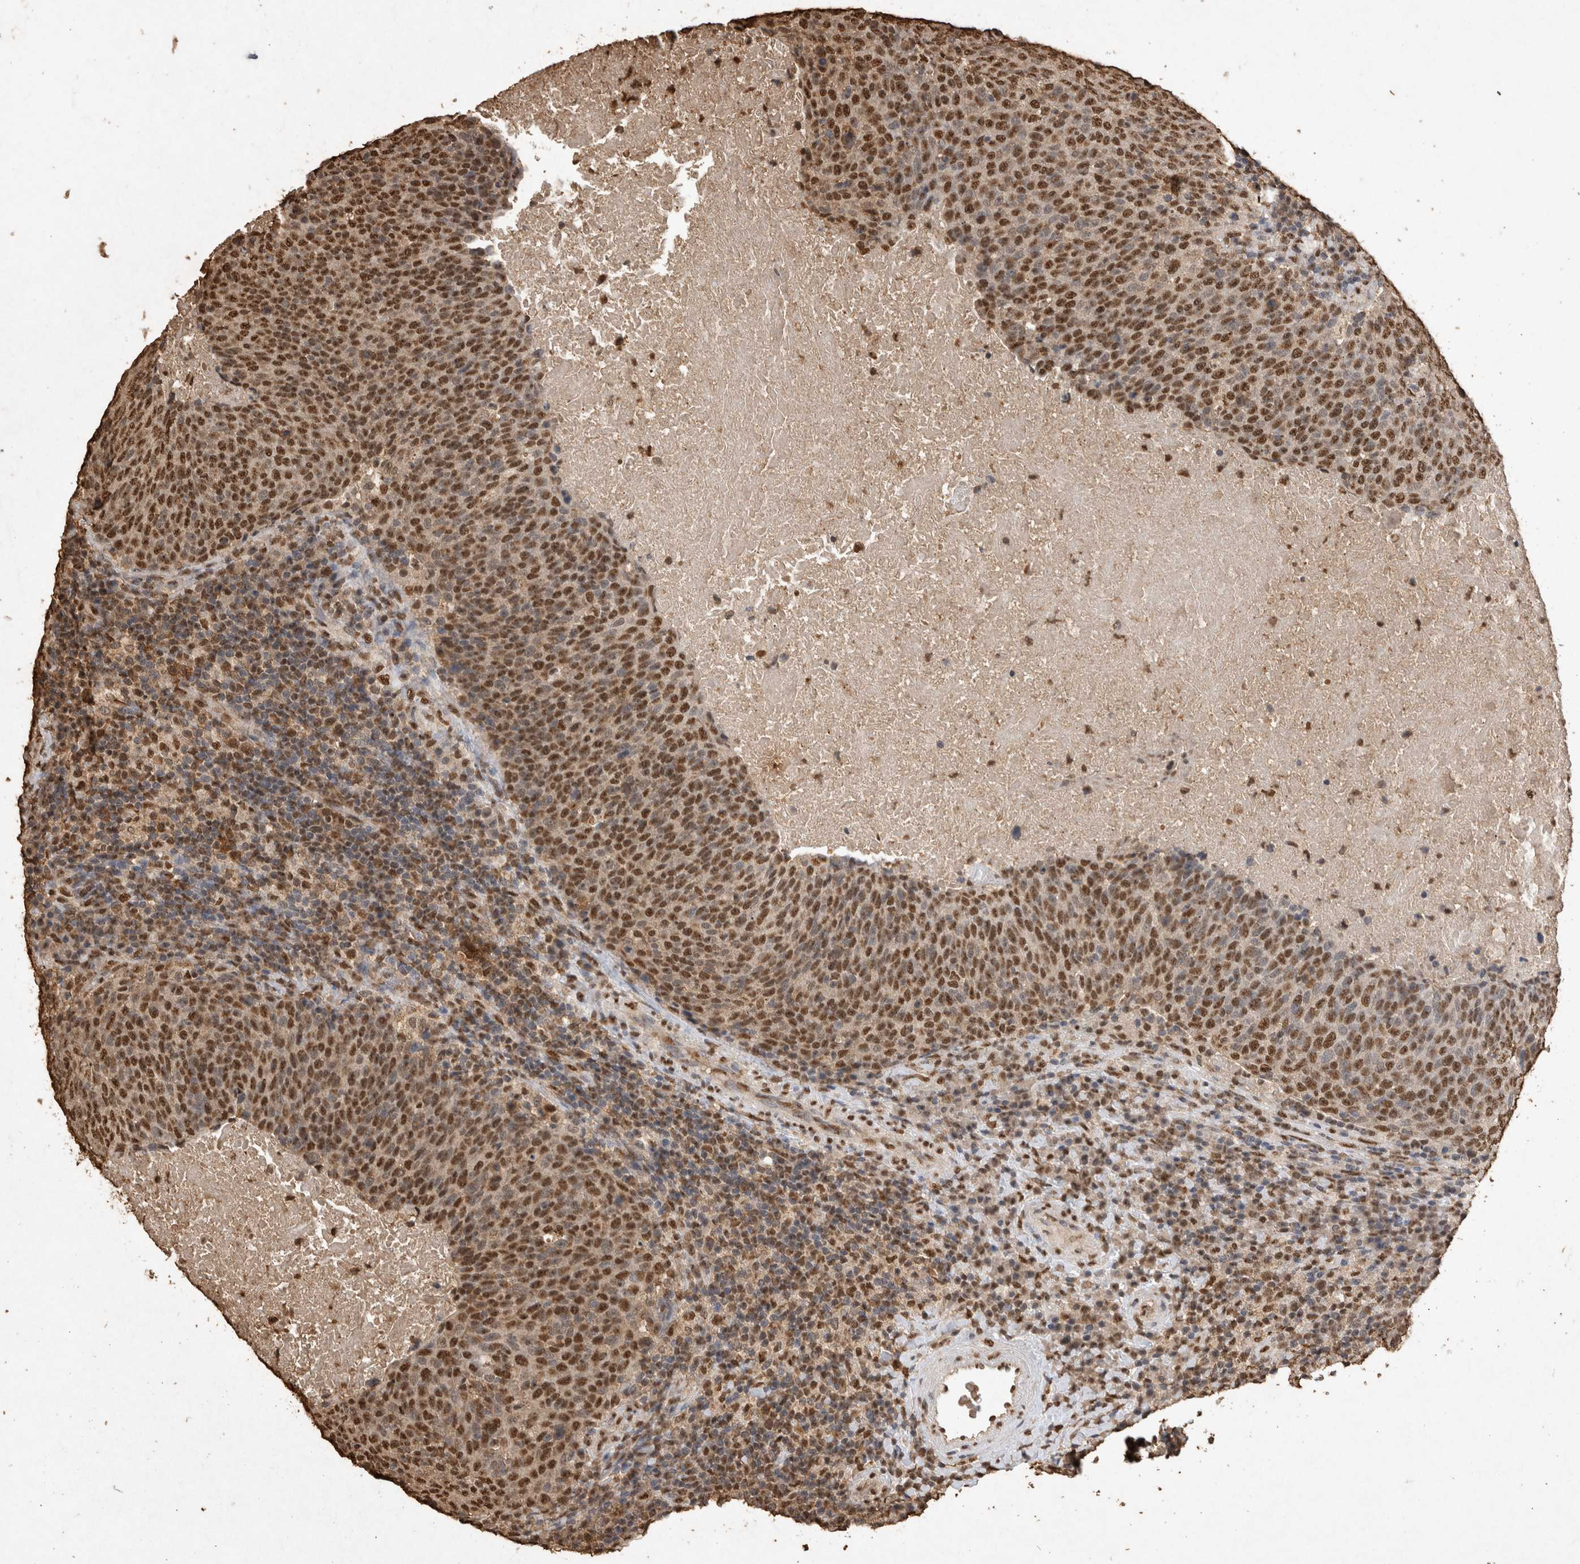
{"staining": {"intensity": "moderate", "quantity": ">75%", "location": "nuclear"}, "tissue": "head and neck cancer", "cell_type": "Tumor cells", "image_type": "cancer", "snomed": [{"axis": "morphology", "description": "Squamous cell carcinoma, NOS"}, {"axis": "morphology", "description": "Squamous cell carcinoma, metastatic, NOS"}, {"axis": "topography", "description": "Lymph node"}, {"axis": "topography", "description": "Head-Neck"}], "caption": "Approximately >75% of tumor cells in human metastatic squamous cell carcinoma (head and neck) display moderate nuclear protein positivity as visualized by brown immunohistochemical staining.", "gene": "OAS2", "patient": {"sex": "male", "age": 62}}